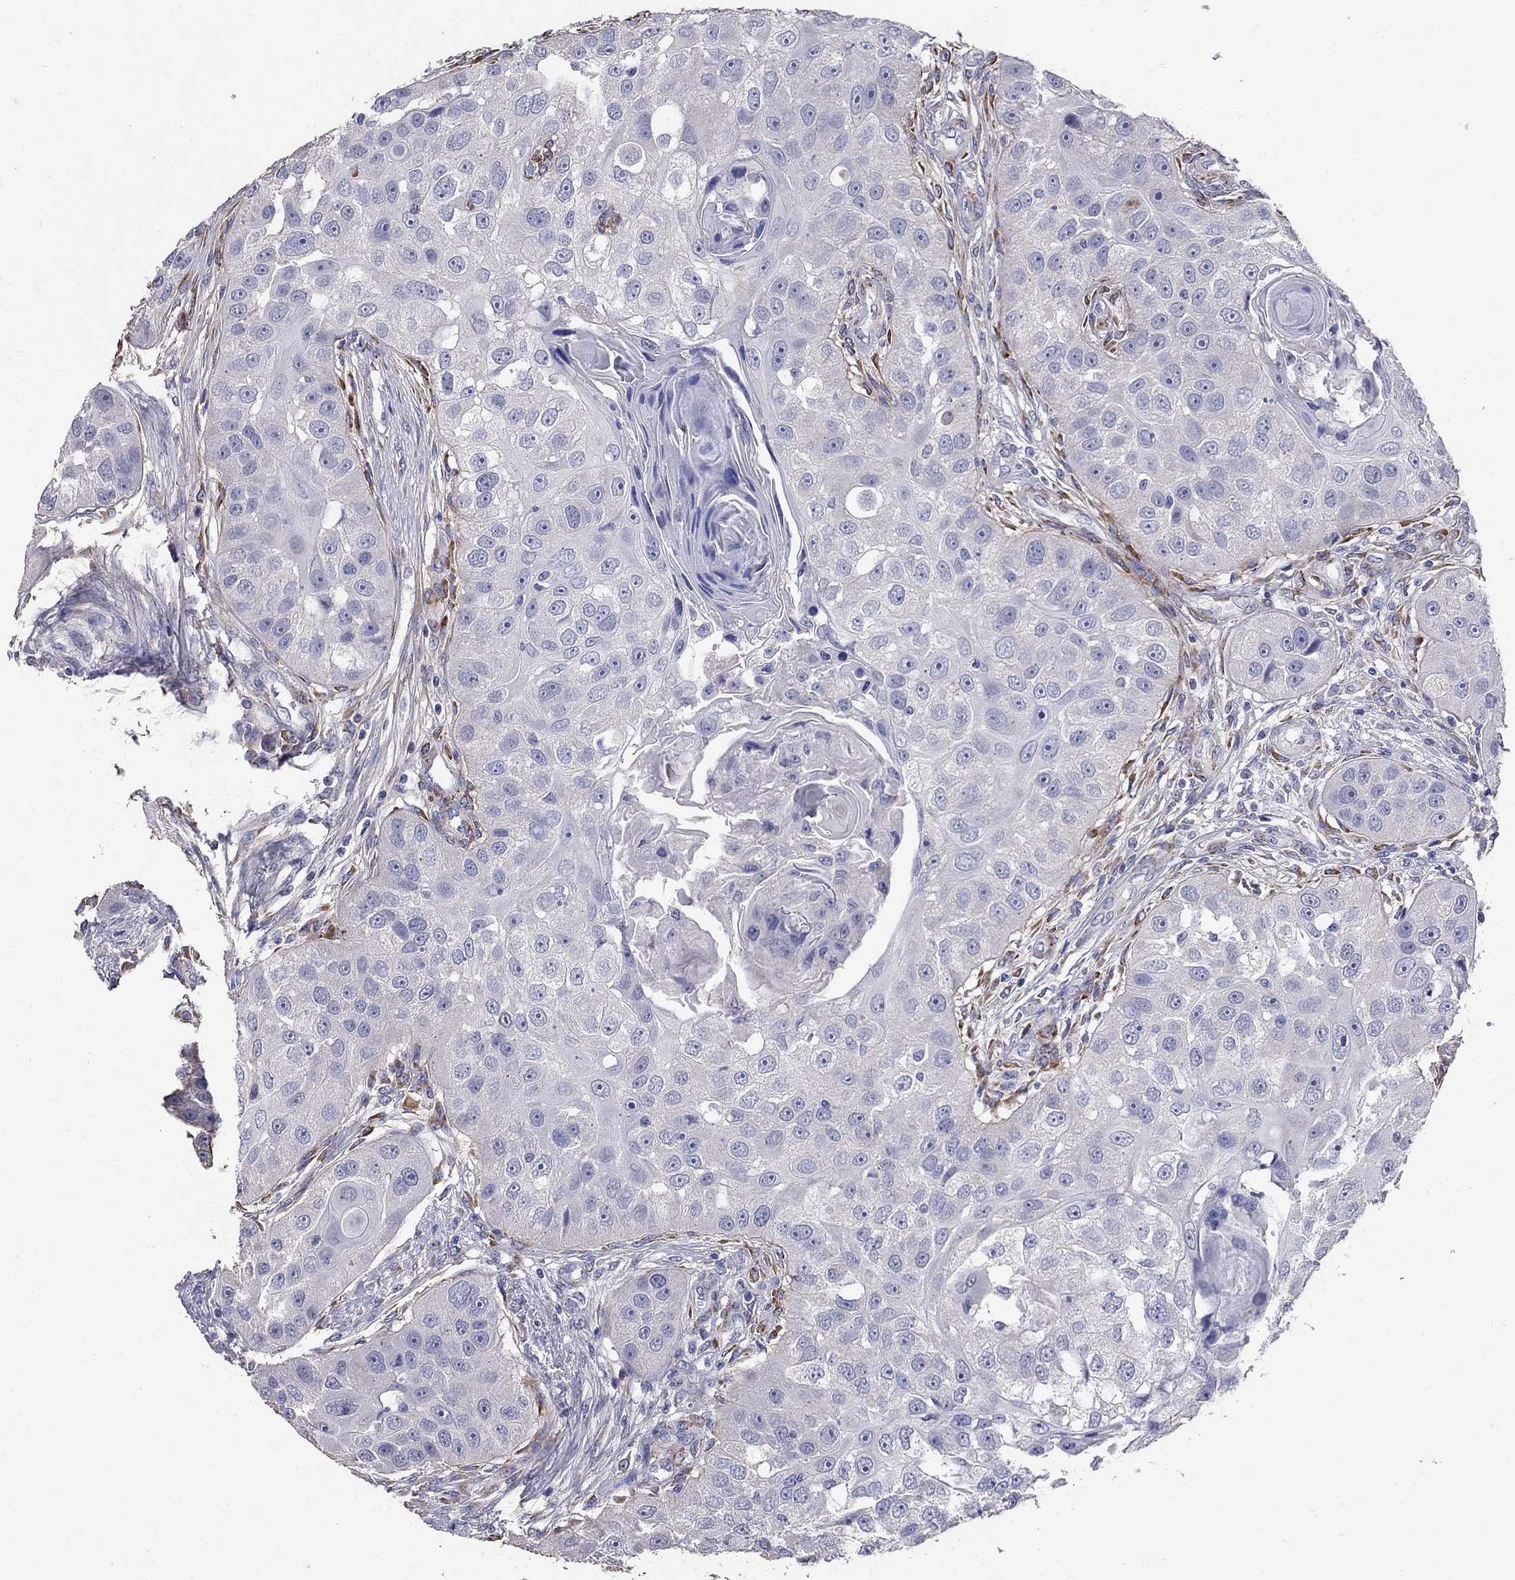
{"staining": {"intensity": "negative", "quantity": "none", "location": "none"}, "tissue": "head and neck cancer", "cell_type": "Tumor cells", "image_type": "cancer", "snomed": [{"axis": "morphology", "description": "Normal tissue, NOS"}, {"axis": "morphology", "description": "Squamous cell carcinoma, NOS"}, {"axis": "topography", "description": "Skeletal muscle"}, {"axis": "topography", "description": "Head-Neck"}], "caption": "Histopathology image shows no protein expression in tumor cells of head and neck cancer tissue.", "gene": "ANXA10", "patient": {"sex": "male", "age": 51}}